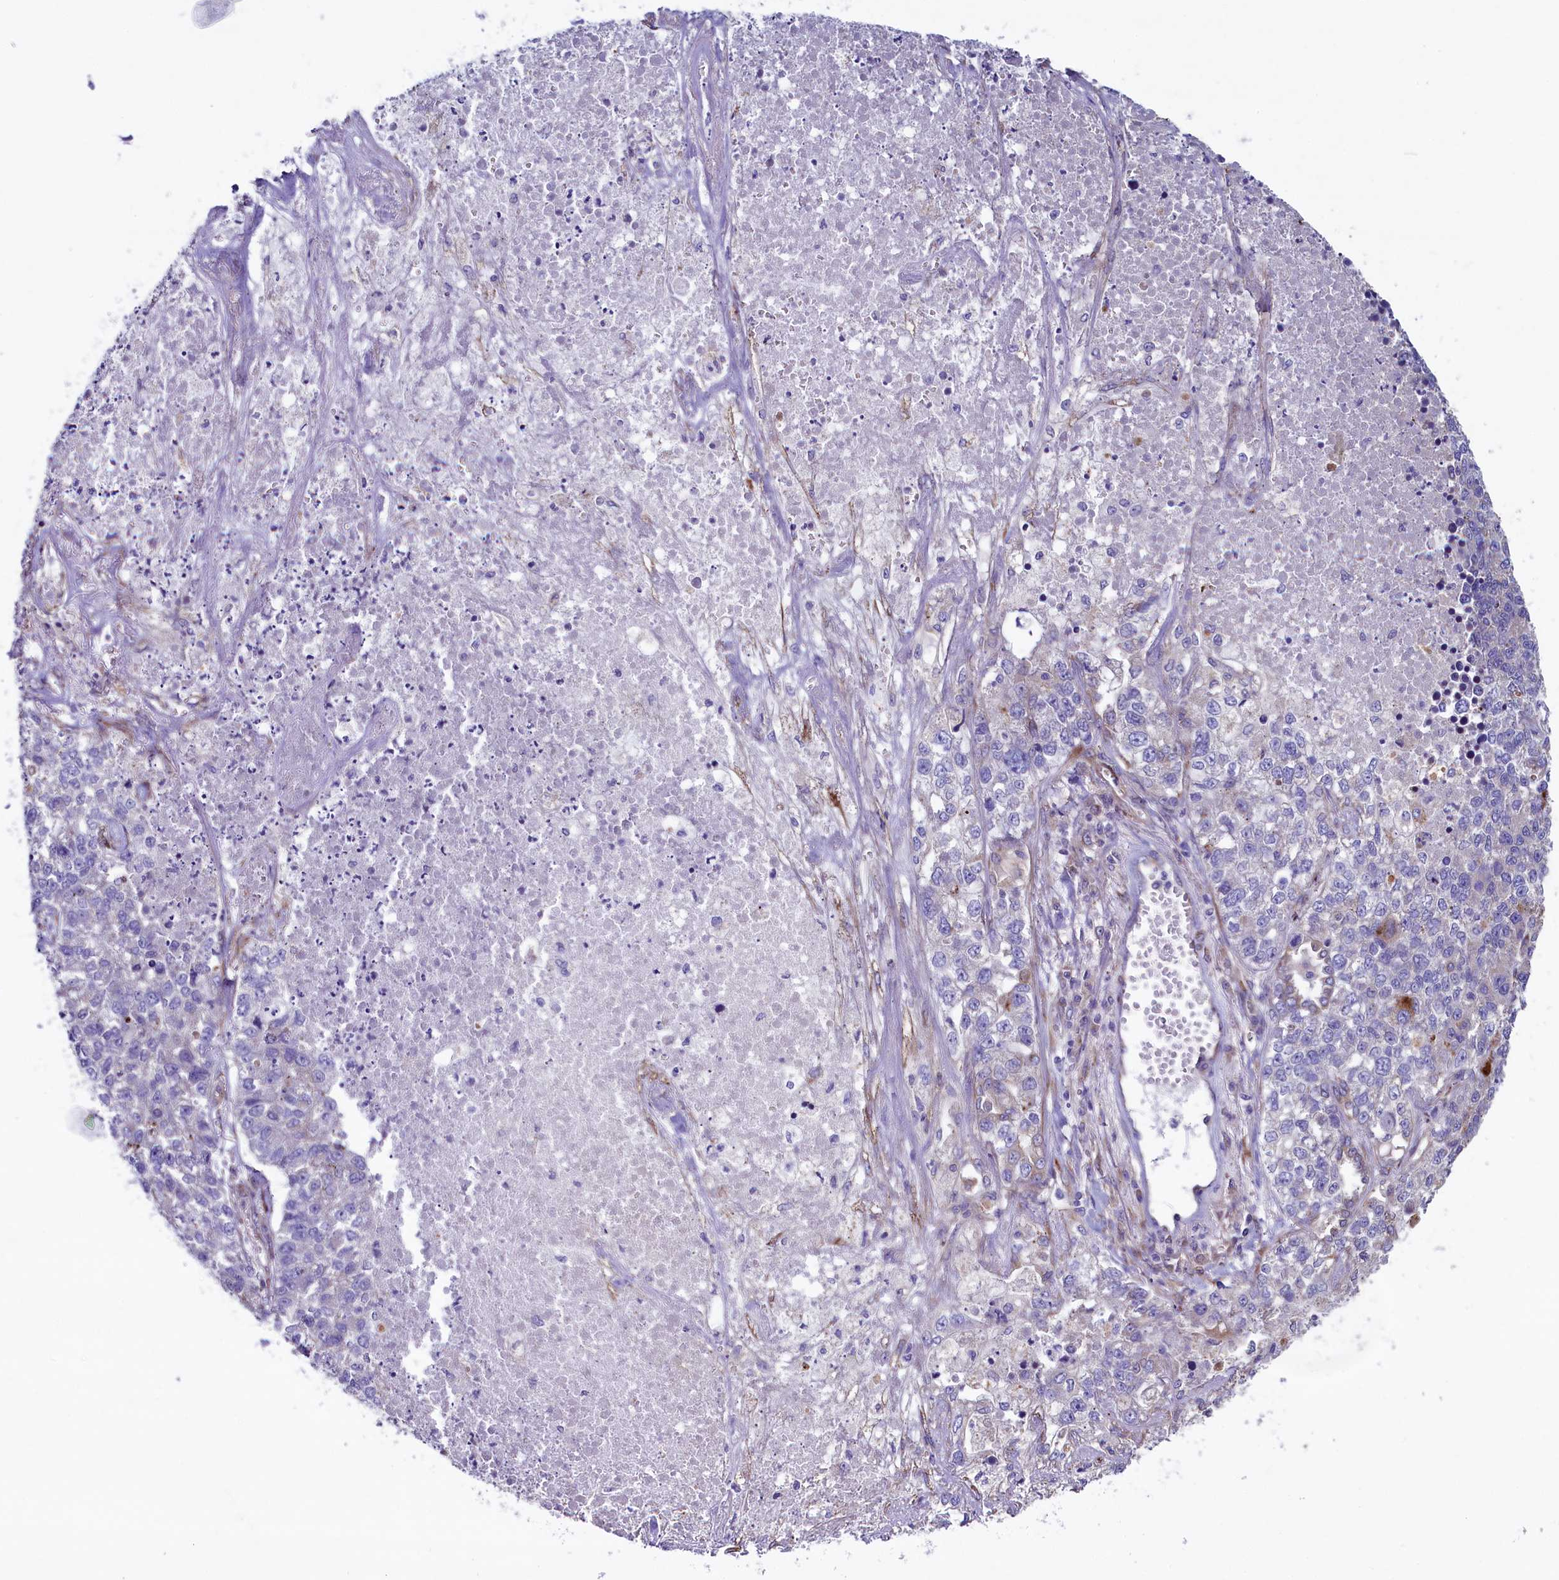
{"staining": {"intensity": "negative", "quantity": "none", "location": "none"}, "tissue": "lung cancer", "cell_type": "Tumor cells", "image_type": "cancer", "snomed": [{"axis": "morphology", "description": "Adenocarcinoma, NOS"}, {"axis": "topography", "description": "Lung"}], "caption": "Immunohistochemistry of human lung adenocarcinoma reveals no staining in tumor cells.", "gene": "GPR108", "patient": {"sex": "male", "age": 49}}